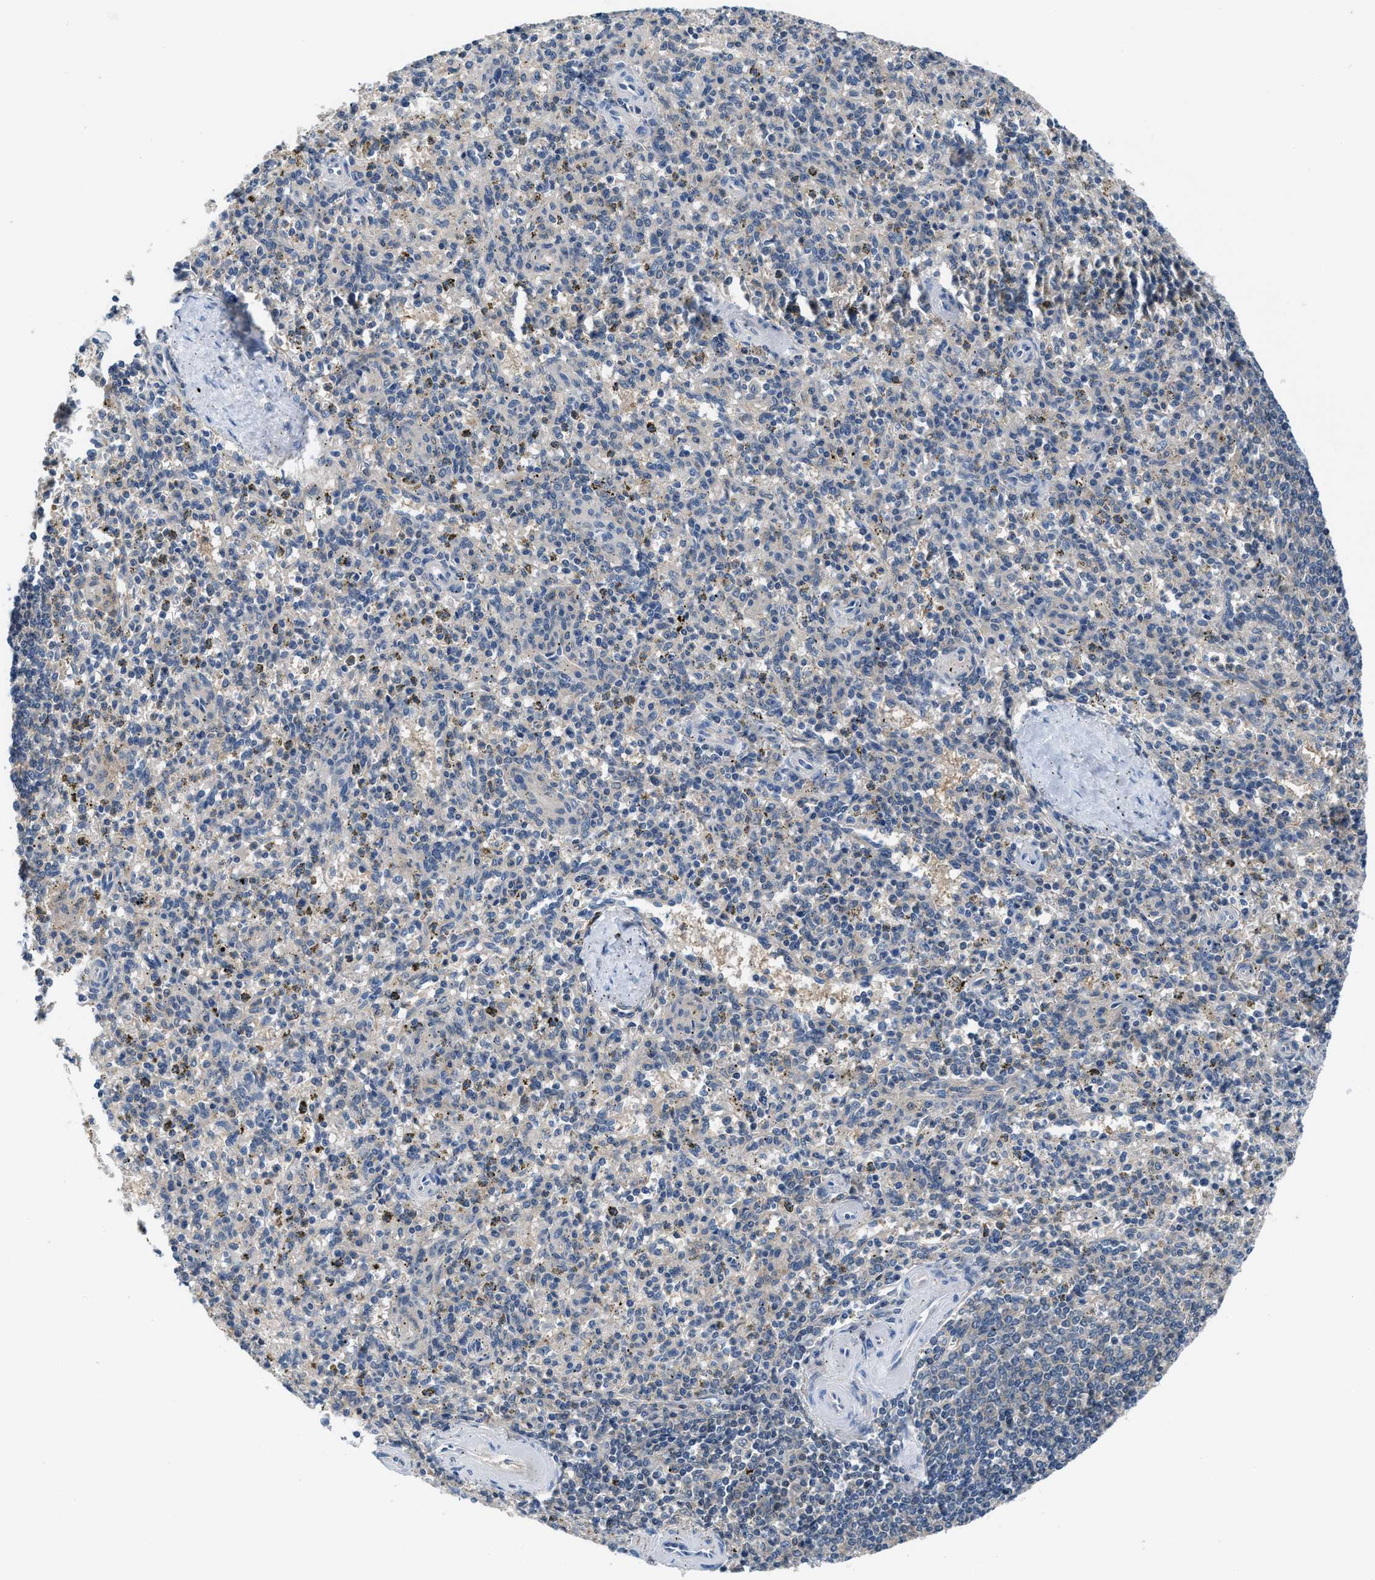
{"staining": {"intensity": "negative", "quantity": "none", "location": "none"}, "tissue": "spleen", "cell_type": "Cells in red pulp", "image_type": "normal", "snomed": [{"axis": "morphology", "description": "Normal tissue, NOS"}, {"axis": "topography", "description": "Spleen"}], "caption": "Cells in red pulp show no significant protein positivity in benign spleen. (IHC, brightfield microscopy, high magnification).", "gene": "NUDT5", "patient": {"sex": "male", "age": 72}}